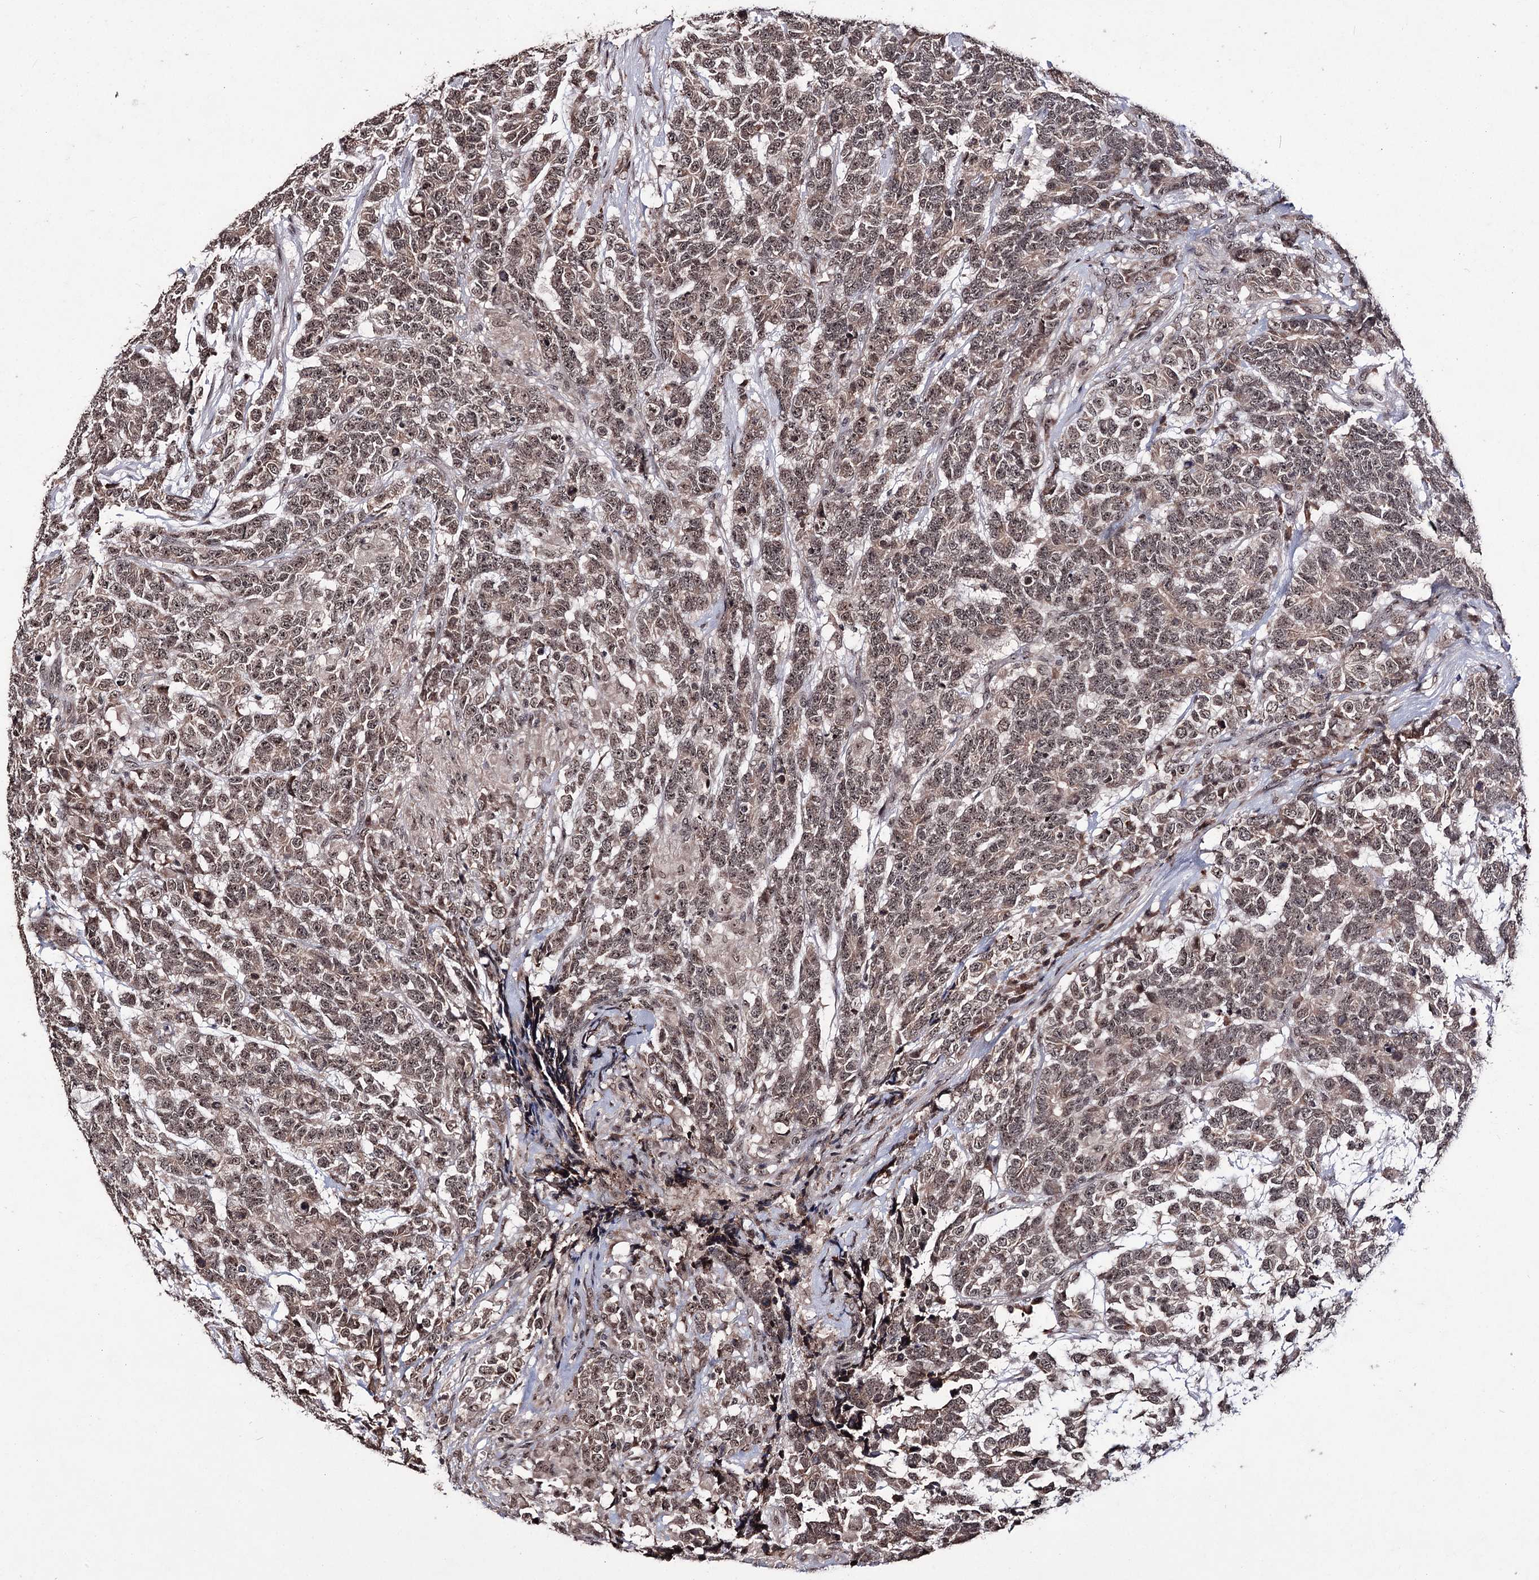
{"staining": {"intensity": "moderate", "quantity": ">75%", "location": "cytoplasmic/membranous,nuclear"}, "tissue": "testis cancer", "cell_type": "Tumor cells", "image_type": "cancer", "snomed": [{"axis": "morphology", "description": "Carcinoma, Embryonal, NOS"}, {"axis": "topography", "description": "Testis"}], "caption": "High-magnification brightfield microscopy of testis cancer (embryonal carcinoma) stained with DAB (brown) and counterstained with hematoxylin (blue). tumor cells exhibit moderate cytoplasmic/membranous and nuclear positivity is seen in approximately>75% of cells.", "gene": "VGLL4", "patient": {"sex": "male", "age": 26}}